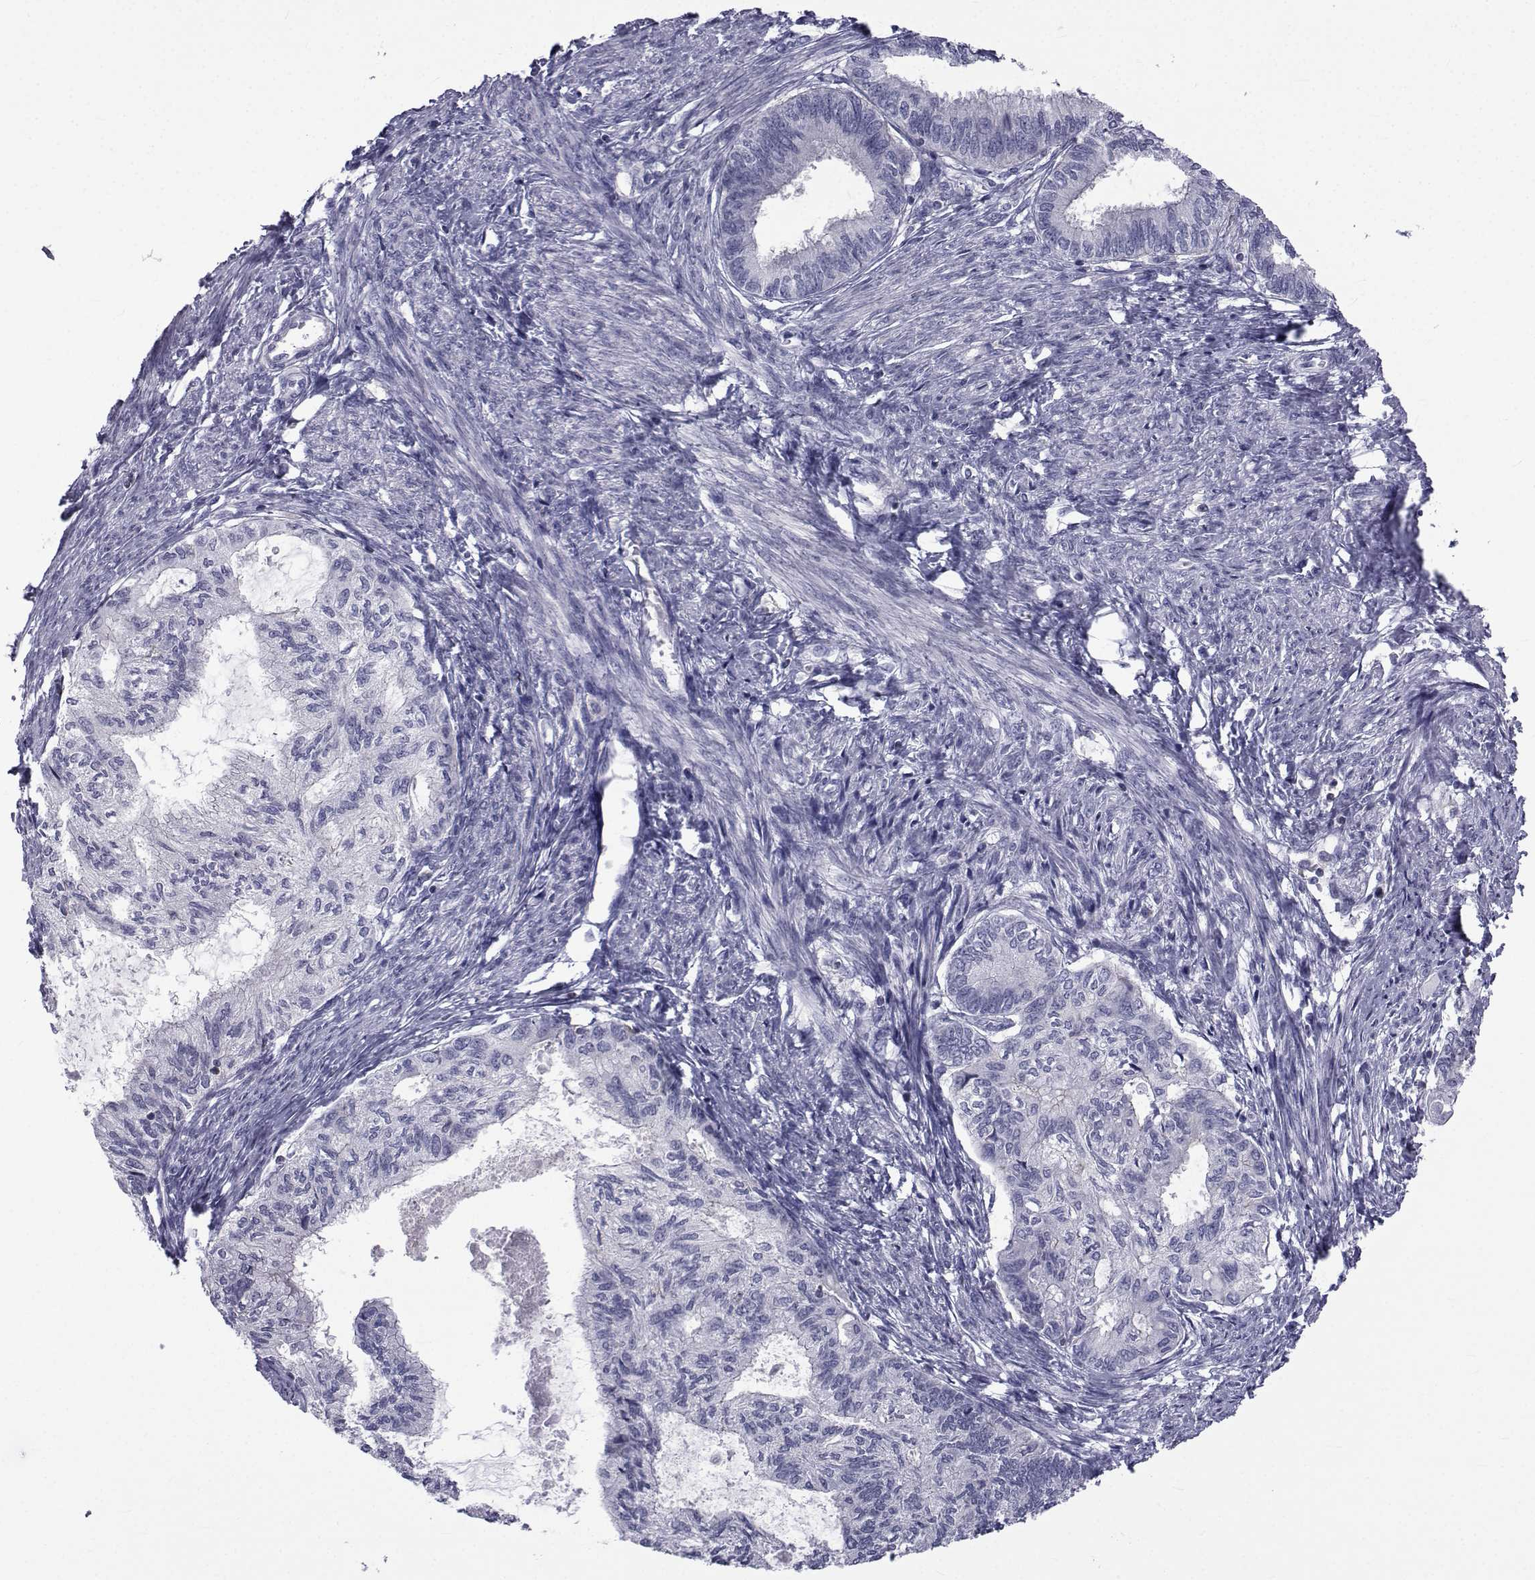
{"staining": {"intensity": "negative", "quantity": "none", "location": "none"}, "tissue": "endometrial cancer", "cell_type": "Tumor cells", "image_type": "cancer", "snomed": [{"axis": "morphology", "description": "Adenocarcinoma, NOS"}, {"axis": "topography", "description": "Endometrium"}], "caption": "There is no significant positivity in tumor cells of endometrial adenocarcinoma.", "gene": "PDE6H", "patient": {"sex": "female", "age": 86}}